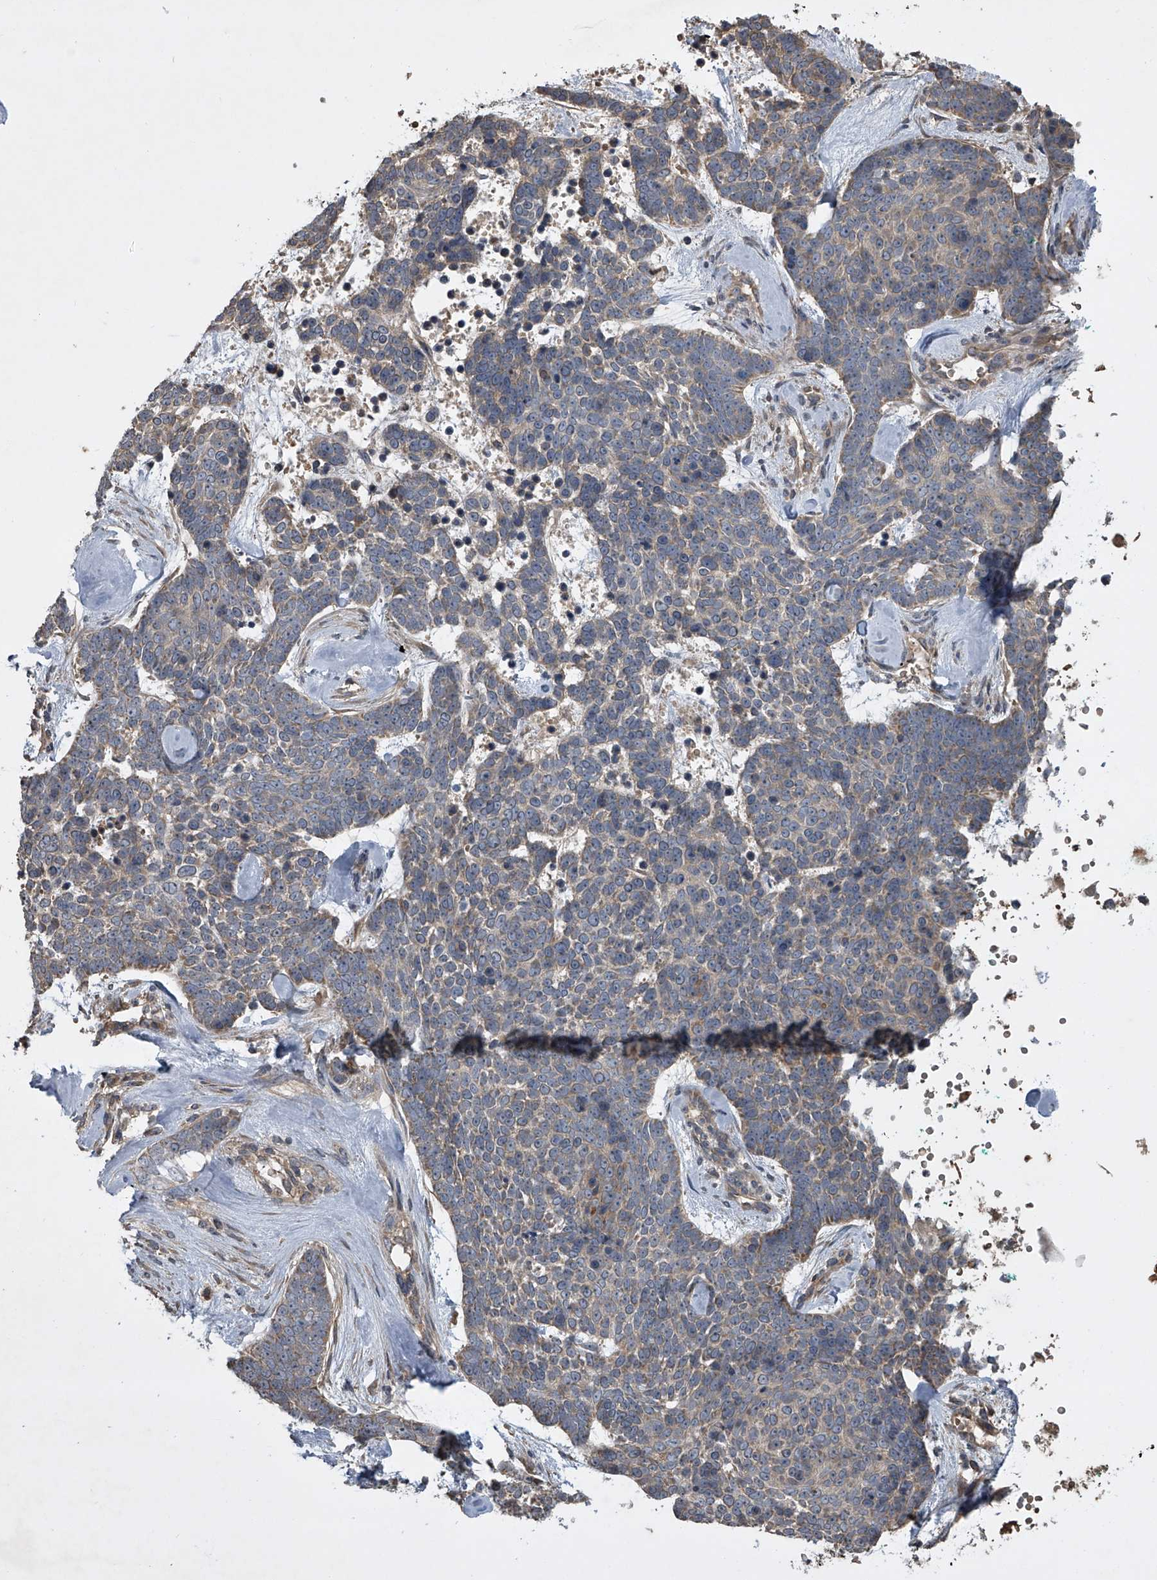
{"staining": {"intensity": "moderate", "quantity": "<25%", "location": "cytoplasmic/membranous"}, "tissue": "skin cancer", "cell_type": "Tumor cells", "image_type": "cancer", "snomed": [{"axis": "morphology", "description": "Basal cell carcinoma"}, {"axis": "topography", "description": "Skin"}], "caption": "High-magnification brightfield microscopy of skin basal cell carcinoma stained with DAB (3,3'-diaminobenzidine) (brown) and counterstained with hematoxylin (blue). tumor cells exhibit moderate cytoplasmic/membranous expression is appreciated in about<25% of cells.", "gene": "NFS1", "patient": {"sex": "female", "age": 81}}